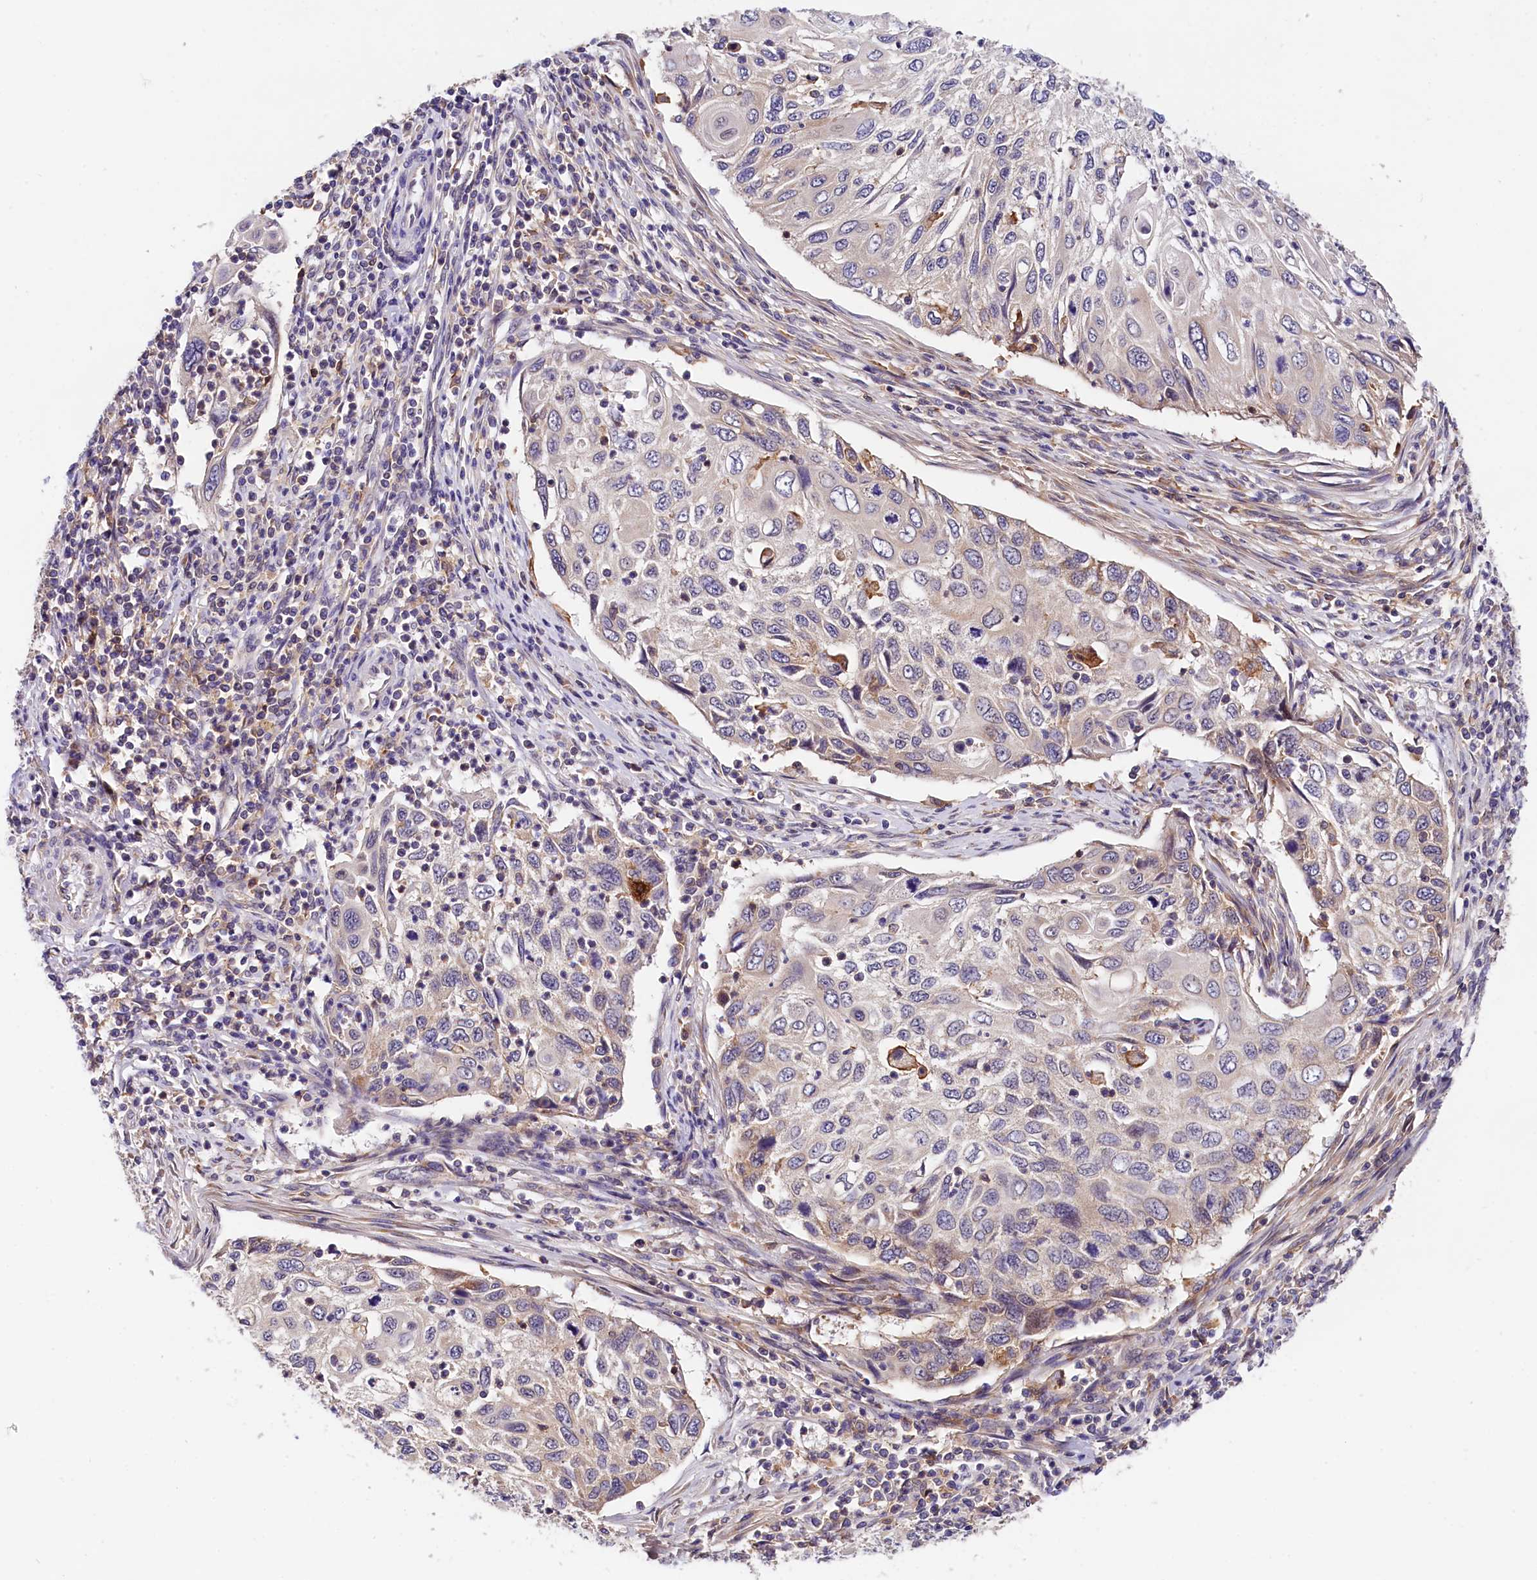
{"staining": {"intensity": "weak", "quantity": "<25%", "location": "cytoplasmic/membranous"}, "tissue": "cervical cancer", "cell_type": "Tumor cells", "image_type": "cancer", "snomed": [{"axis": "morphology", "description": "Squamous cell carcinoma, NOS"}, {"axis": "topography", "description": "Cervix"}], "caption": "Immunohistochemistry (IHC) of human squamous cell carcinoma (cervical) demonstrates no staining in tumor cells. The staining was performed using DAB (3,3'-diaminobenzidine) to visualize the protein expression in brown, while the nuclei were stained in blue with hematoxylin (Magnification: 20x).", "gene": "OAS3", "patient": {"sex": "female", "age": 70}}